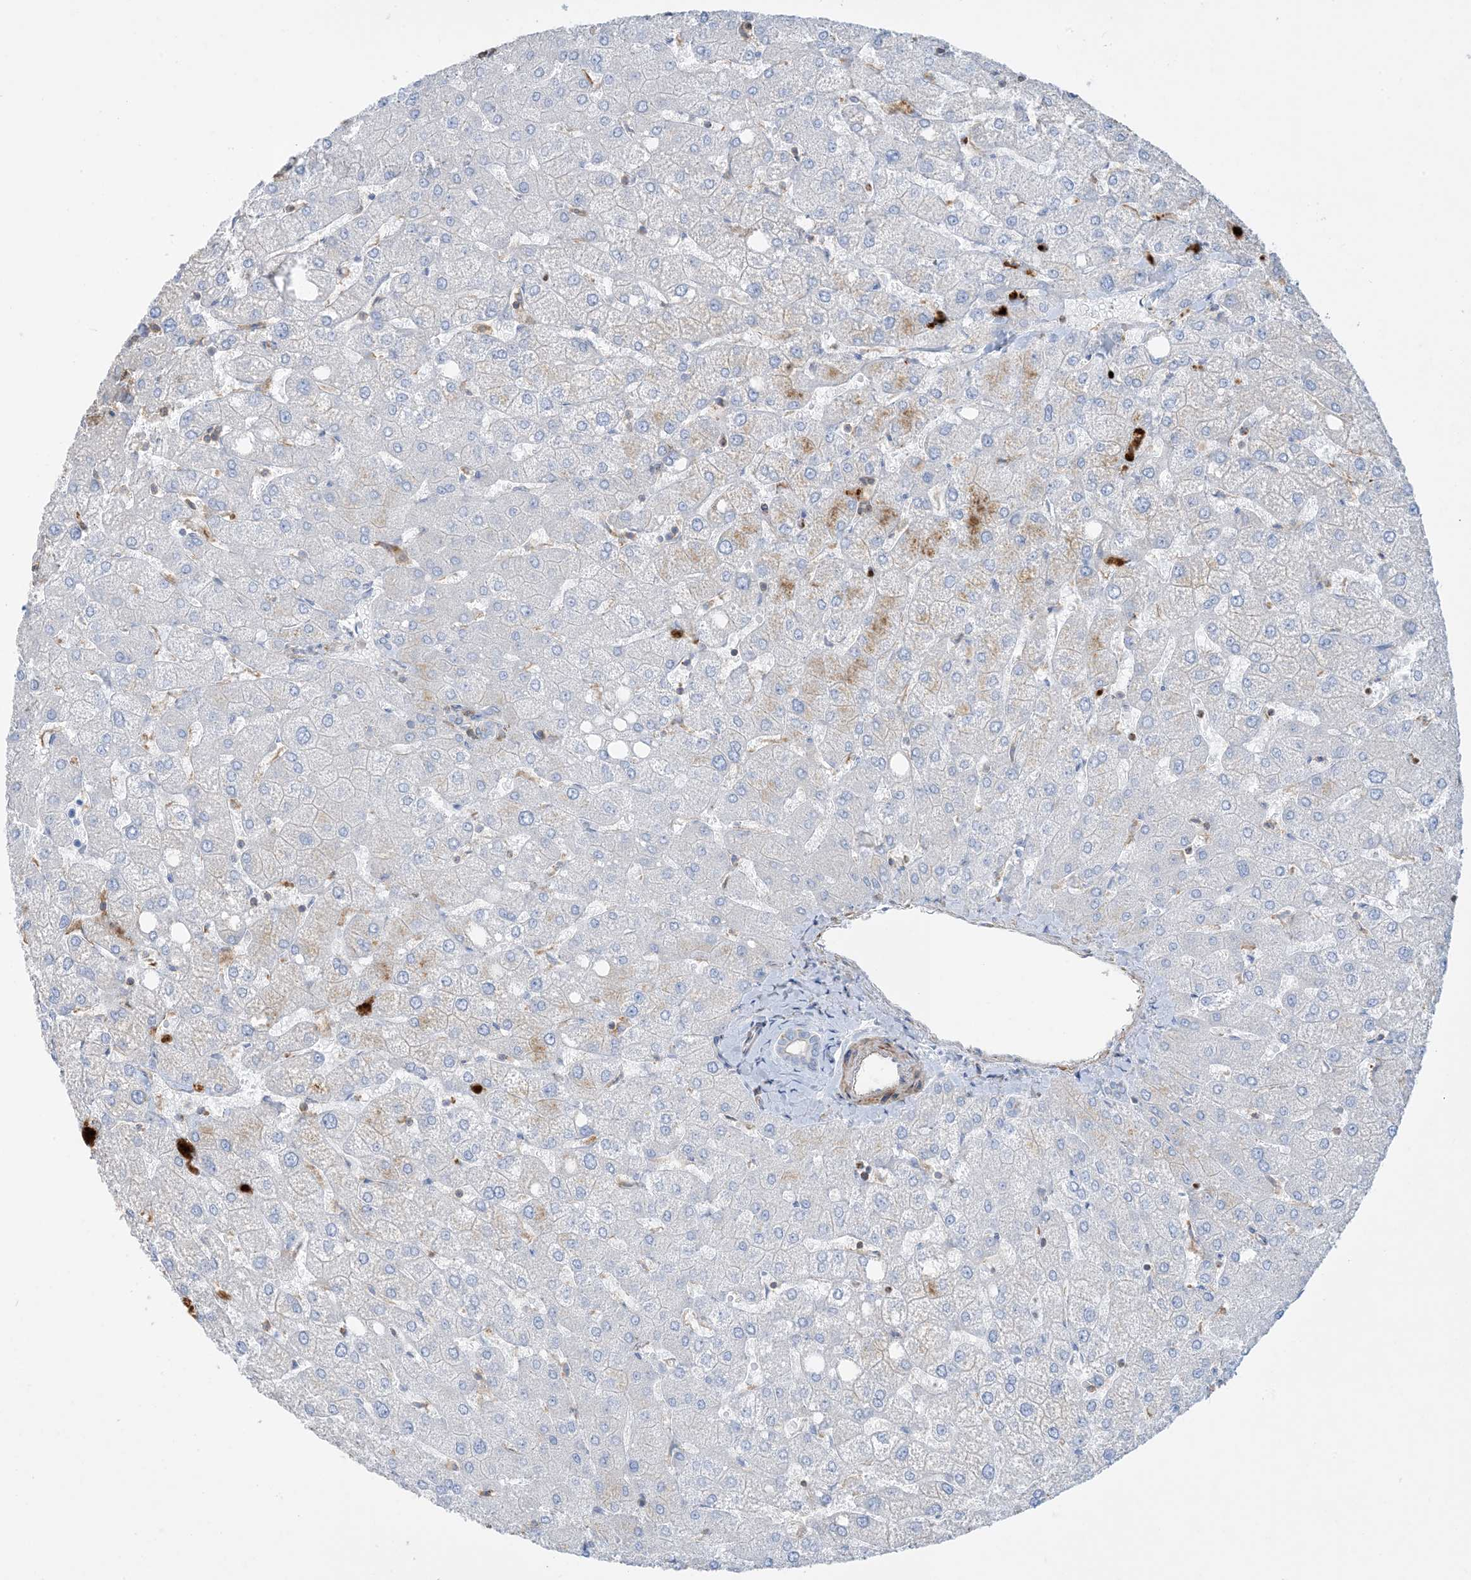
{"staining": {"intensity": "negative", "quantity": "none", "location": "none"}, "tissue": "liver", "cell_type": "Cholangiocytes", "image_type": "normal", "snomed": [{"axis": "morphology", "description": "Normal tissue, NOS"}, {"axis": "topography", "description": "Liver"}], "caption": "This is an immunohistochemistry (IHC) photomicrograph of unremarkable liver. There is no expression in cholangiocytes.", "gene": "GTF3C2", "patient": {"sex": "female", "age": 54}}